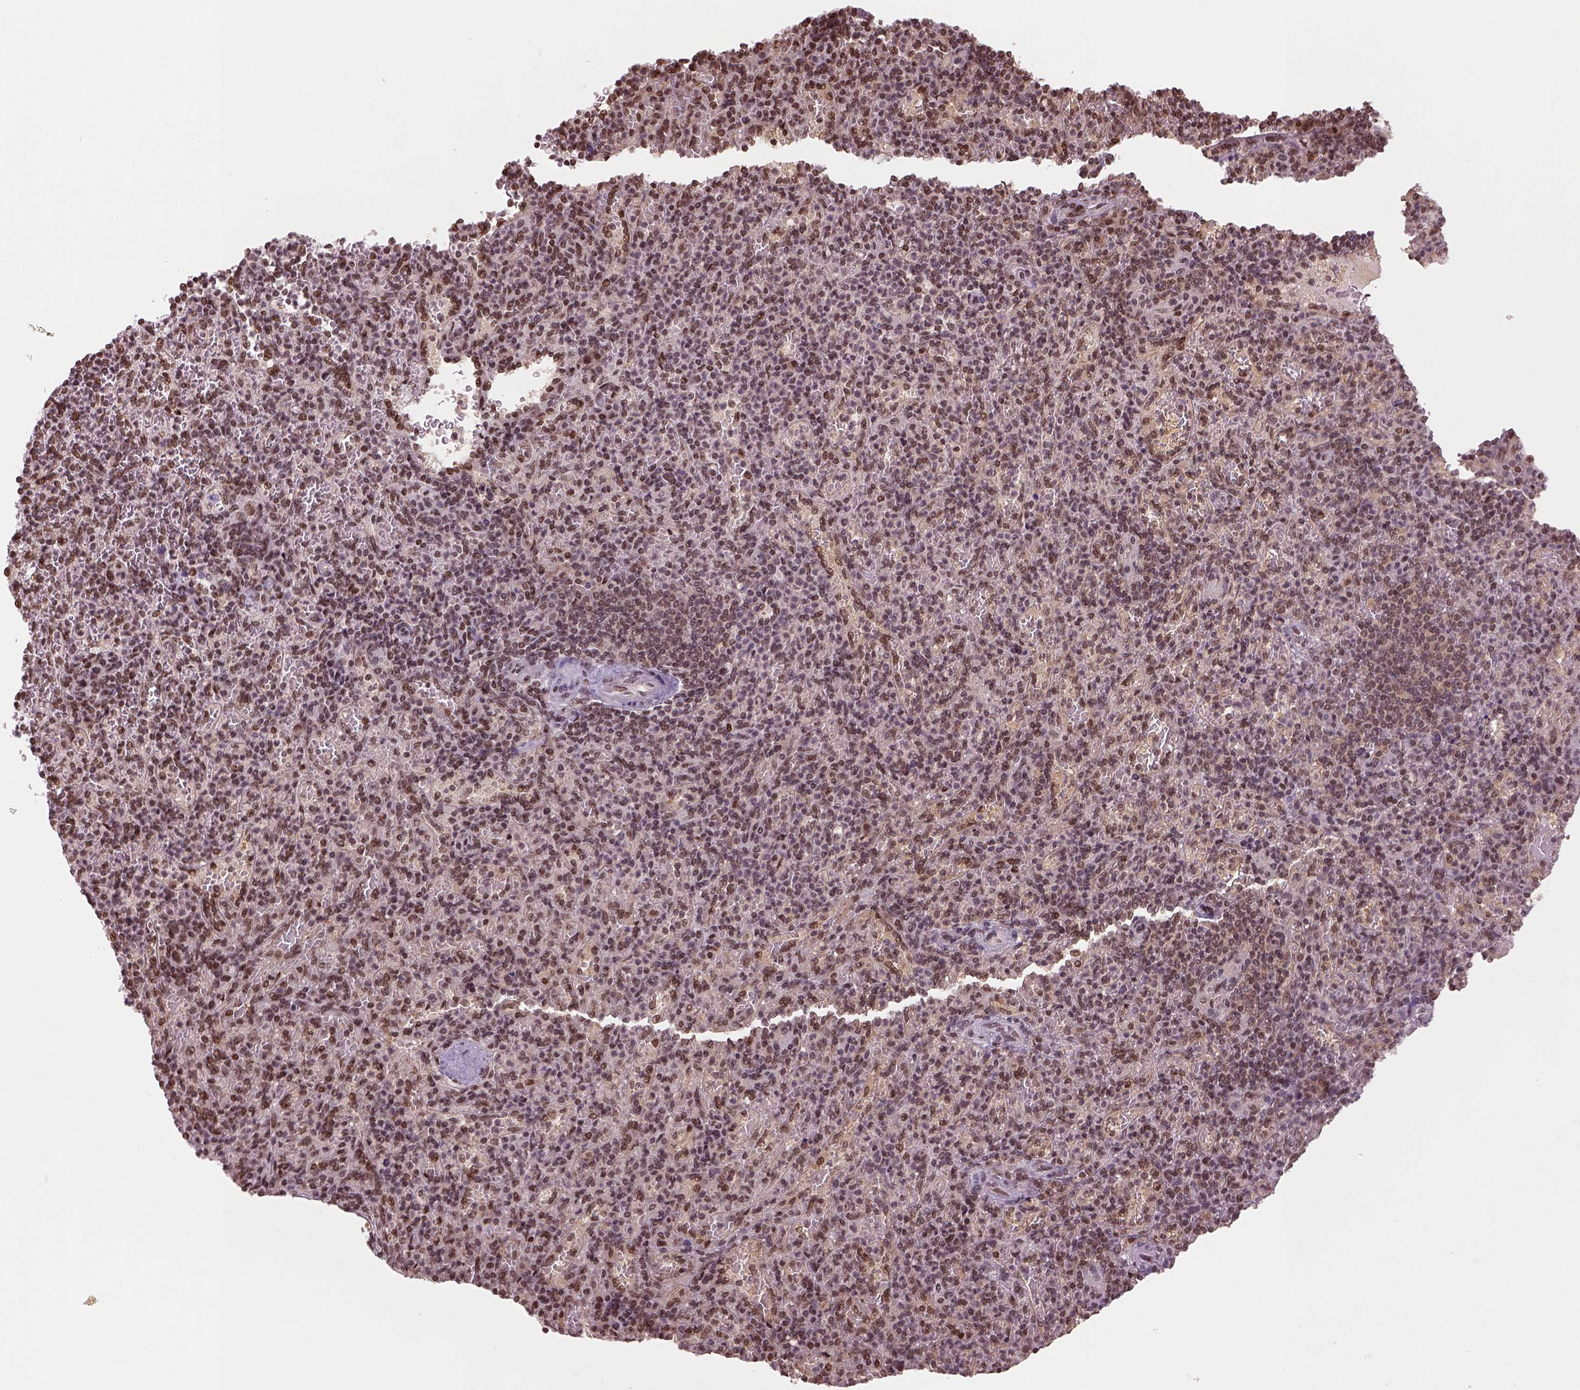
{"staining": {"intensity": "moderate", "quantity": ">75%", "location": "nuclear"}, "tissue": "spleen", "cell_type": "Cells in red pulp", "image_type": "normal", "snomed": [{"axis": "morphology", "description": "Normal tissue, NOS"}, {"axis": "topography", "description": "Spleen"}], "caption": "Benign spleen demonstrates moderate nuclear positivity in about >75% of cells in red pulp.", "gene": "GOT1", "patient": {"sex": "female", "age": 74}}